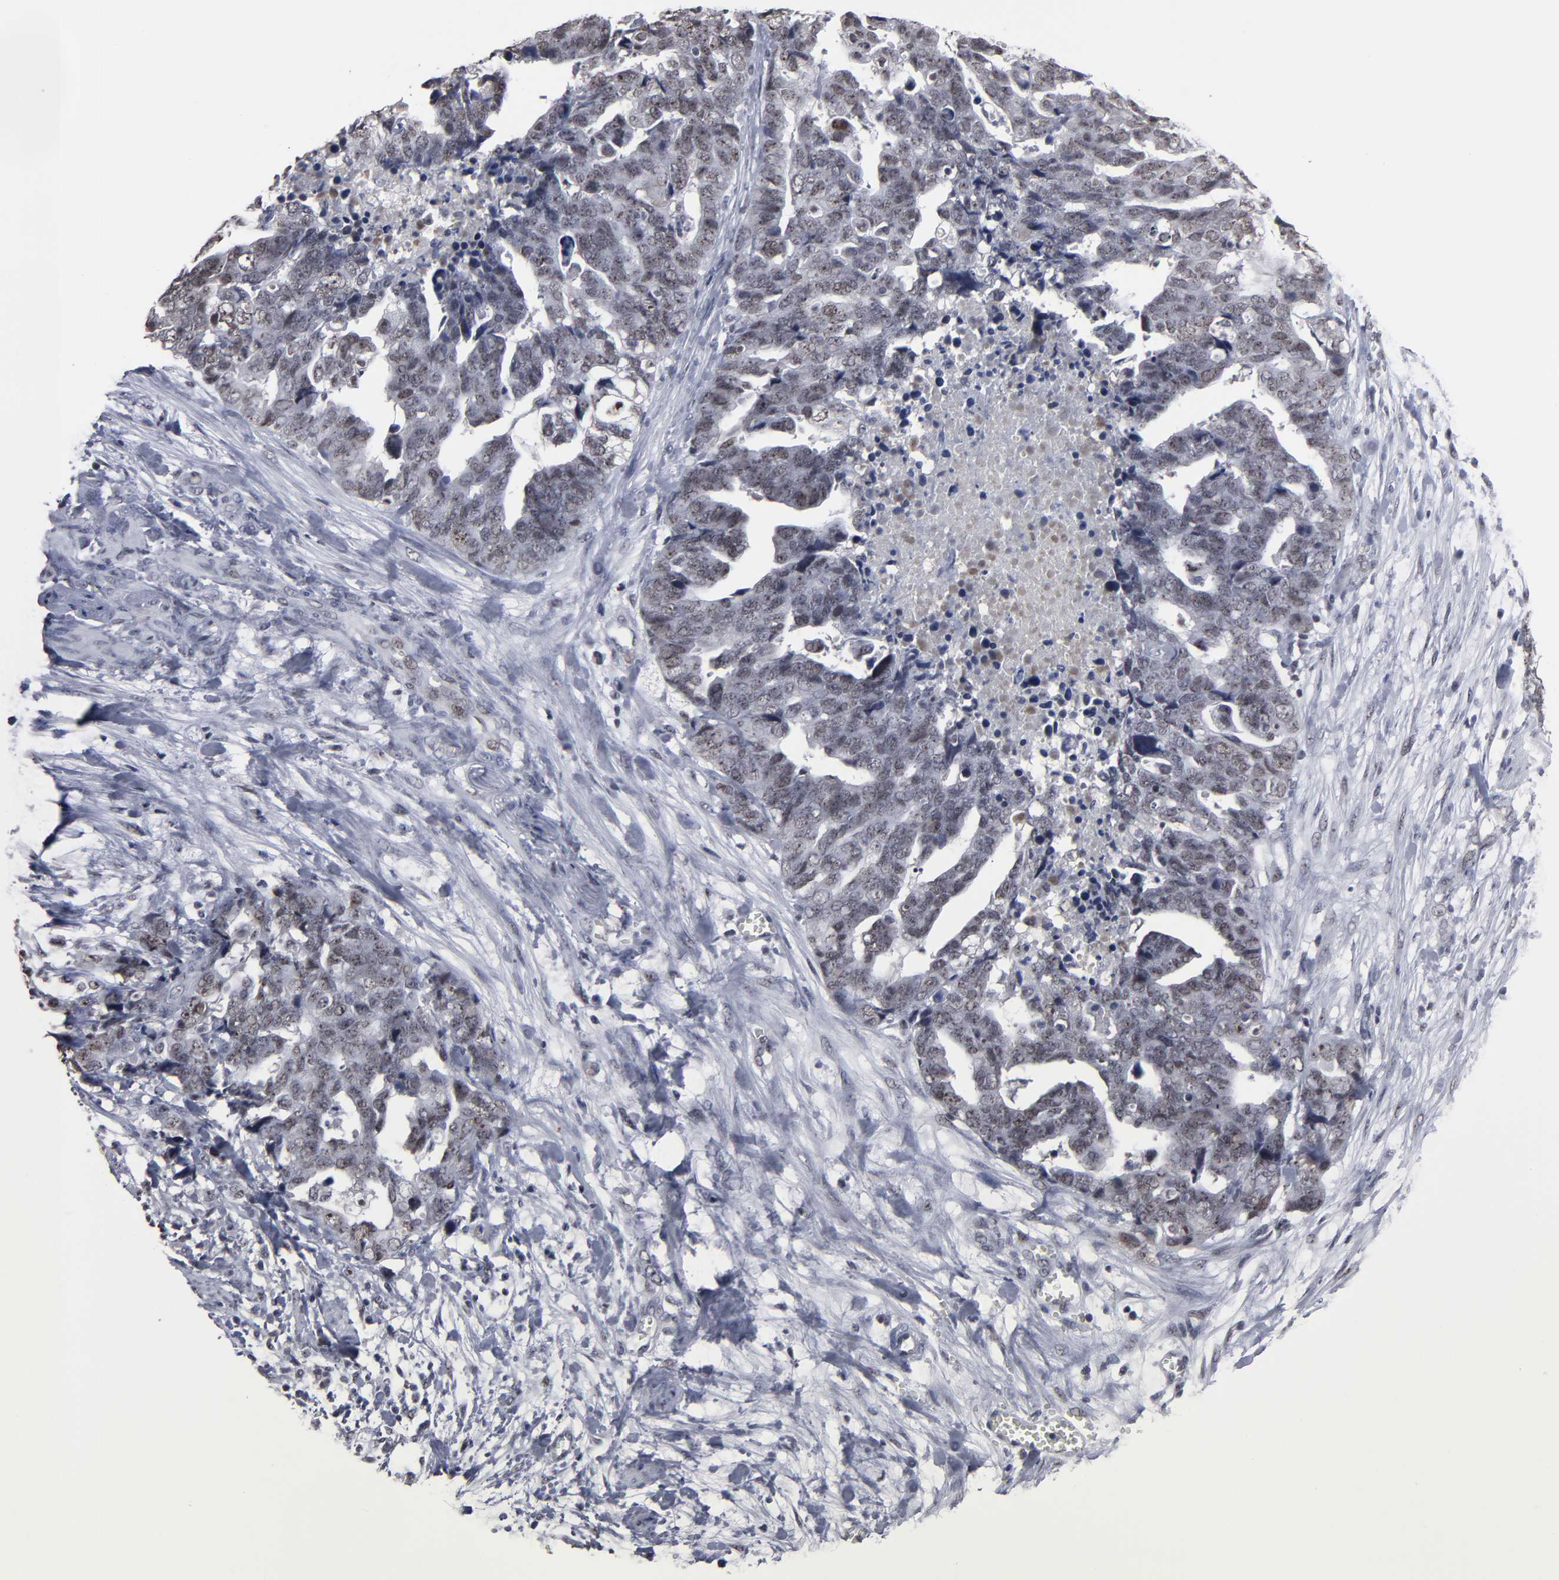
{"staining": {"intensity": "weak", "quantity": "25%-75%", "location": "nuclear"}, "tissue": "ovarian cancer", "cell_type": "Tumor cells", "image_type": "cancer", "snomed": [{"axis": "morphology", "description": "Normal tissue, NOS"}, {"axis": "morphology", "description": "Cystadenocarcinoma, serous, NOS"}, {"axis": "topography", "description": "Fallopian tube"}, {"axis": "topography", "description": "Ovary"}], "caption": "There is low levels of weak nuclear positivity in tumor cells of ovarian serous cystadenocarcinoma, as demonstrated by immunohistochemical staining (brown color).", "gene": "SSRP1", "patient": {"sex": "female", "age": 56}}